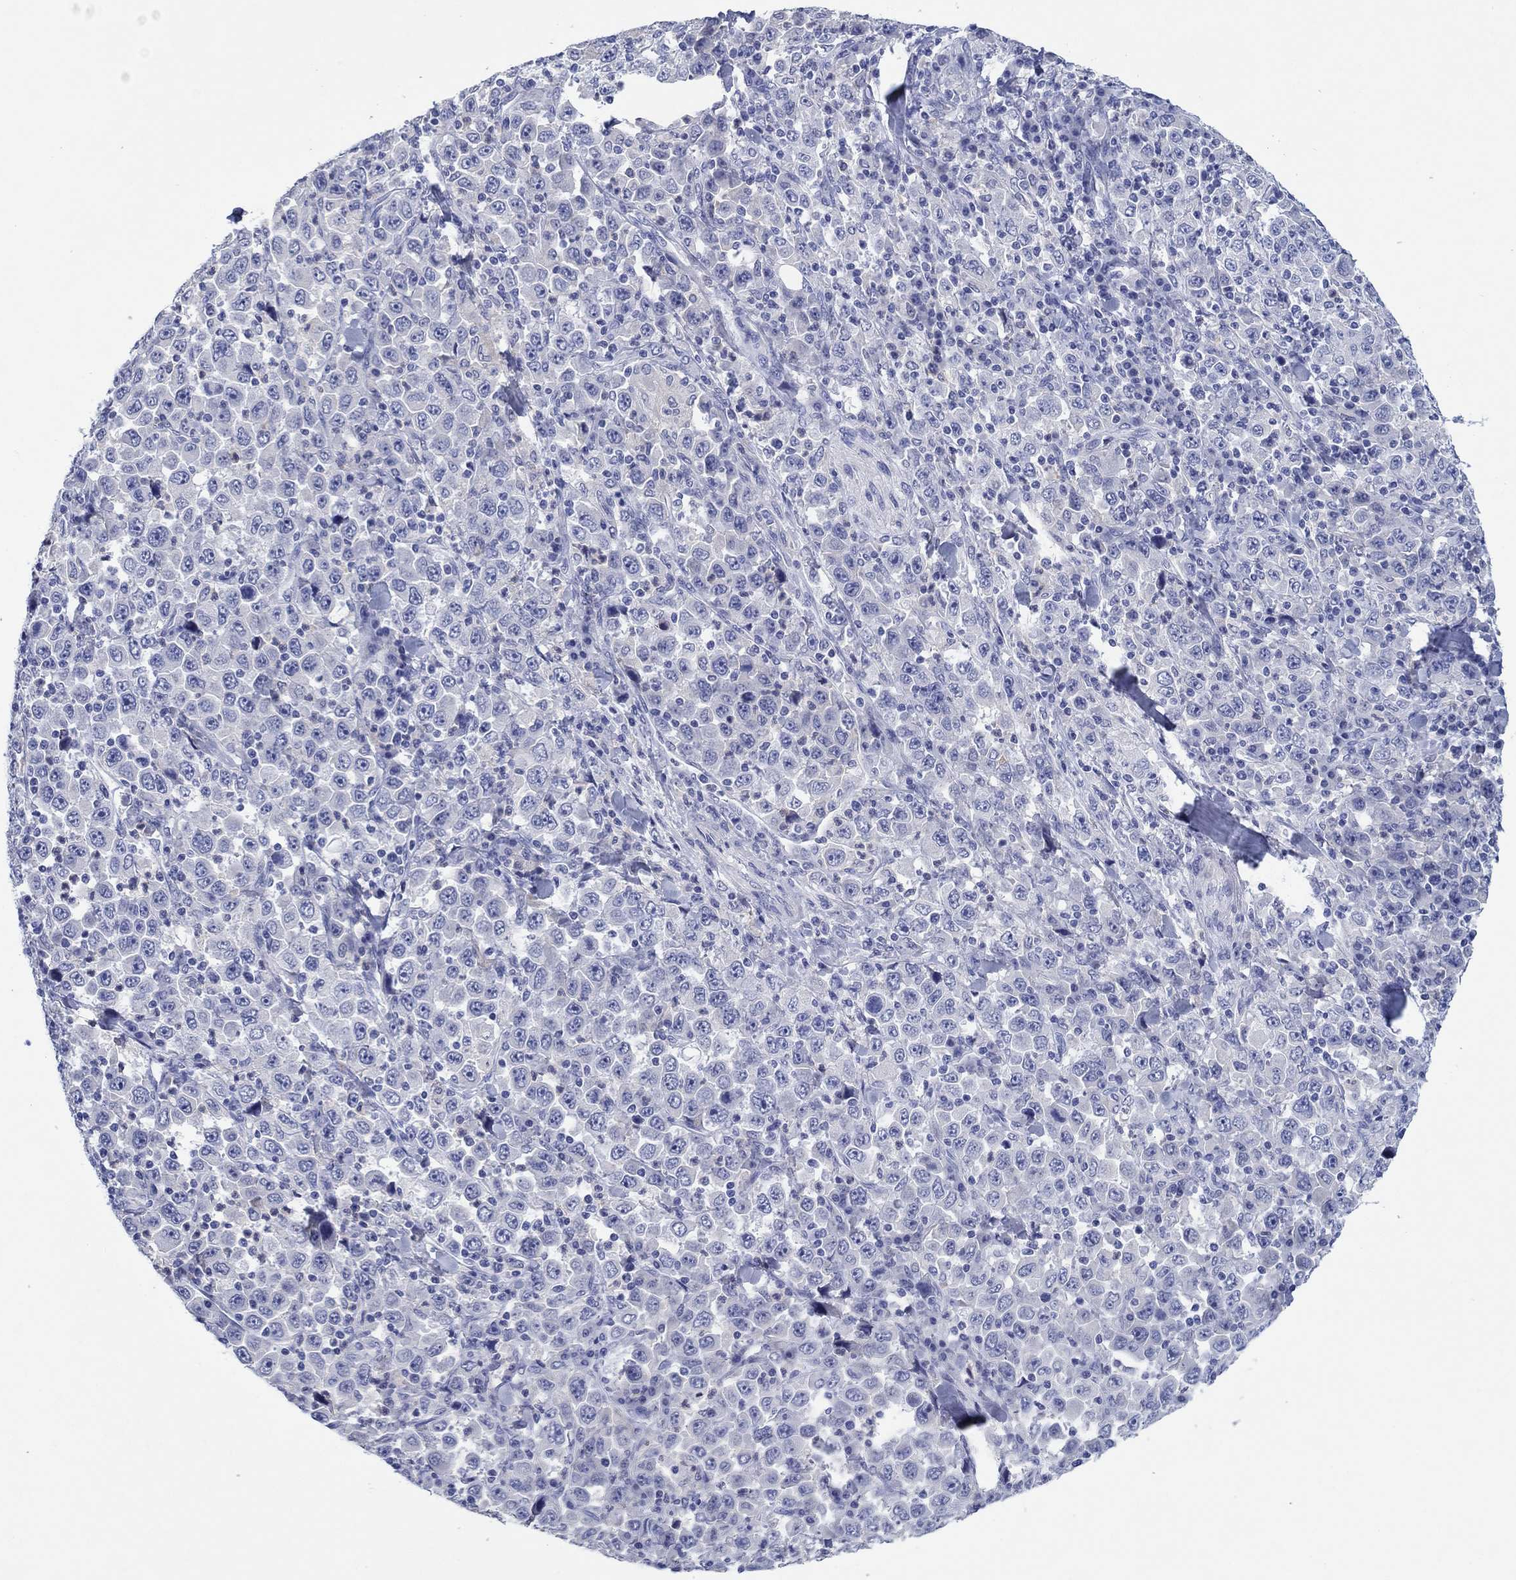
{"staining": {"intensity": "negative", "quantity": "none", "location": "none"}, "tissue": "stomach cancer", "cell_type": "Tumor cells", "image_type": "cancer", "snomed": [{"axis": "morphology", "description": "Normal tissue, NOS"}, {"axis": "morphology", "description": "Adenocarcinoma, NOS"}, {"axis": "topography", "description": "Stomach, upper"}, {"axis": "topography", "description": "Stomach"}], "caption": "Immunohistochemistry of human stomach cancer (adenocarcinoma) exhibits no positivity in tumor cells.", "gene": "HDC", "patient": {"sex": "male", "age": 59}}